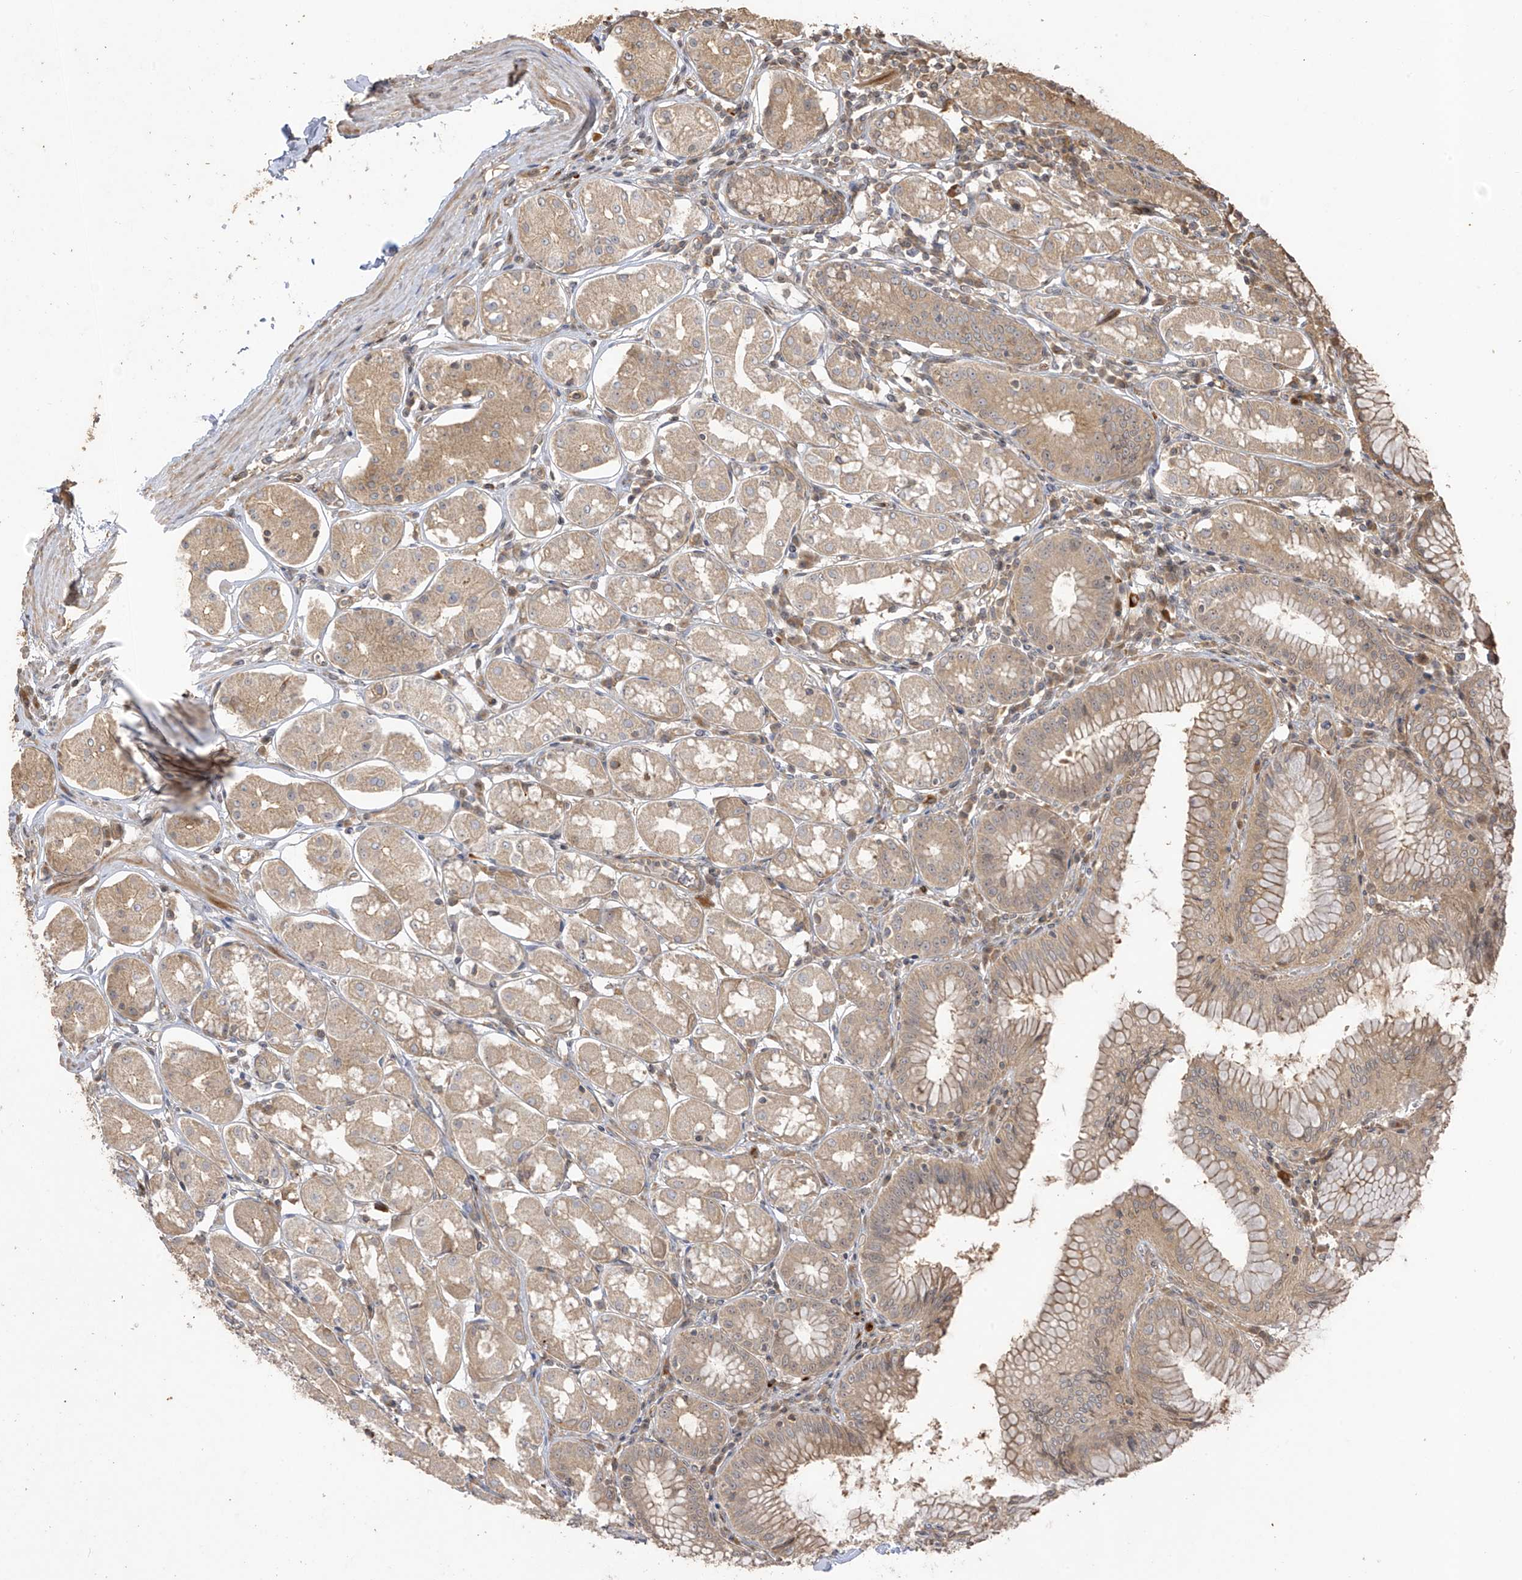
{"staining": {"intensity": "moderate", "quantity": ">75%", "location": "cytoplasmic/membranous"}, "tissue": "stomach", "cell_type": "Glandular cells", "image_type": "normal", "snomed": [{"axis": "morphology", "description": "Normal tissue, NOS"}, {"axis": "topography", "description": "Stomach, lower"}], "caption": "Glandular cells demonstrate medium levels of moderate cytoplasmic/membranous expression in about >75% of cells in benign stomach. (DAB = brown stain, brightfield microscopy at high magnification).", "gene": "ZNF653", "patient": {"sex": "female", "age": 56}}